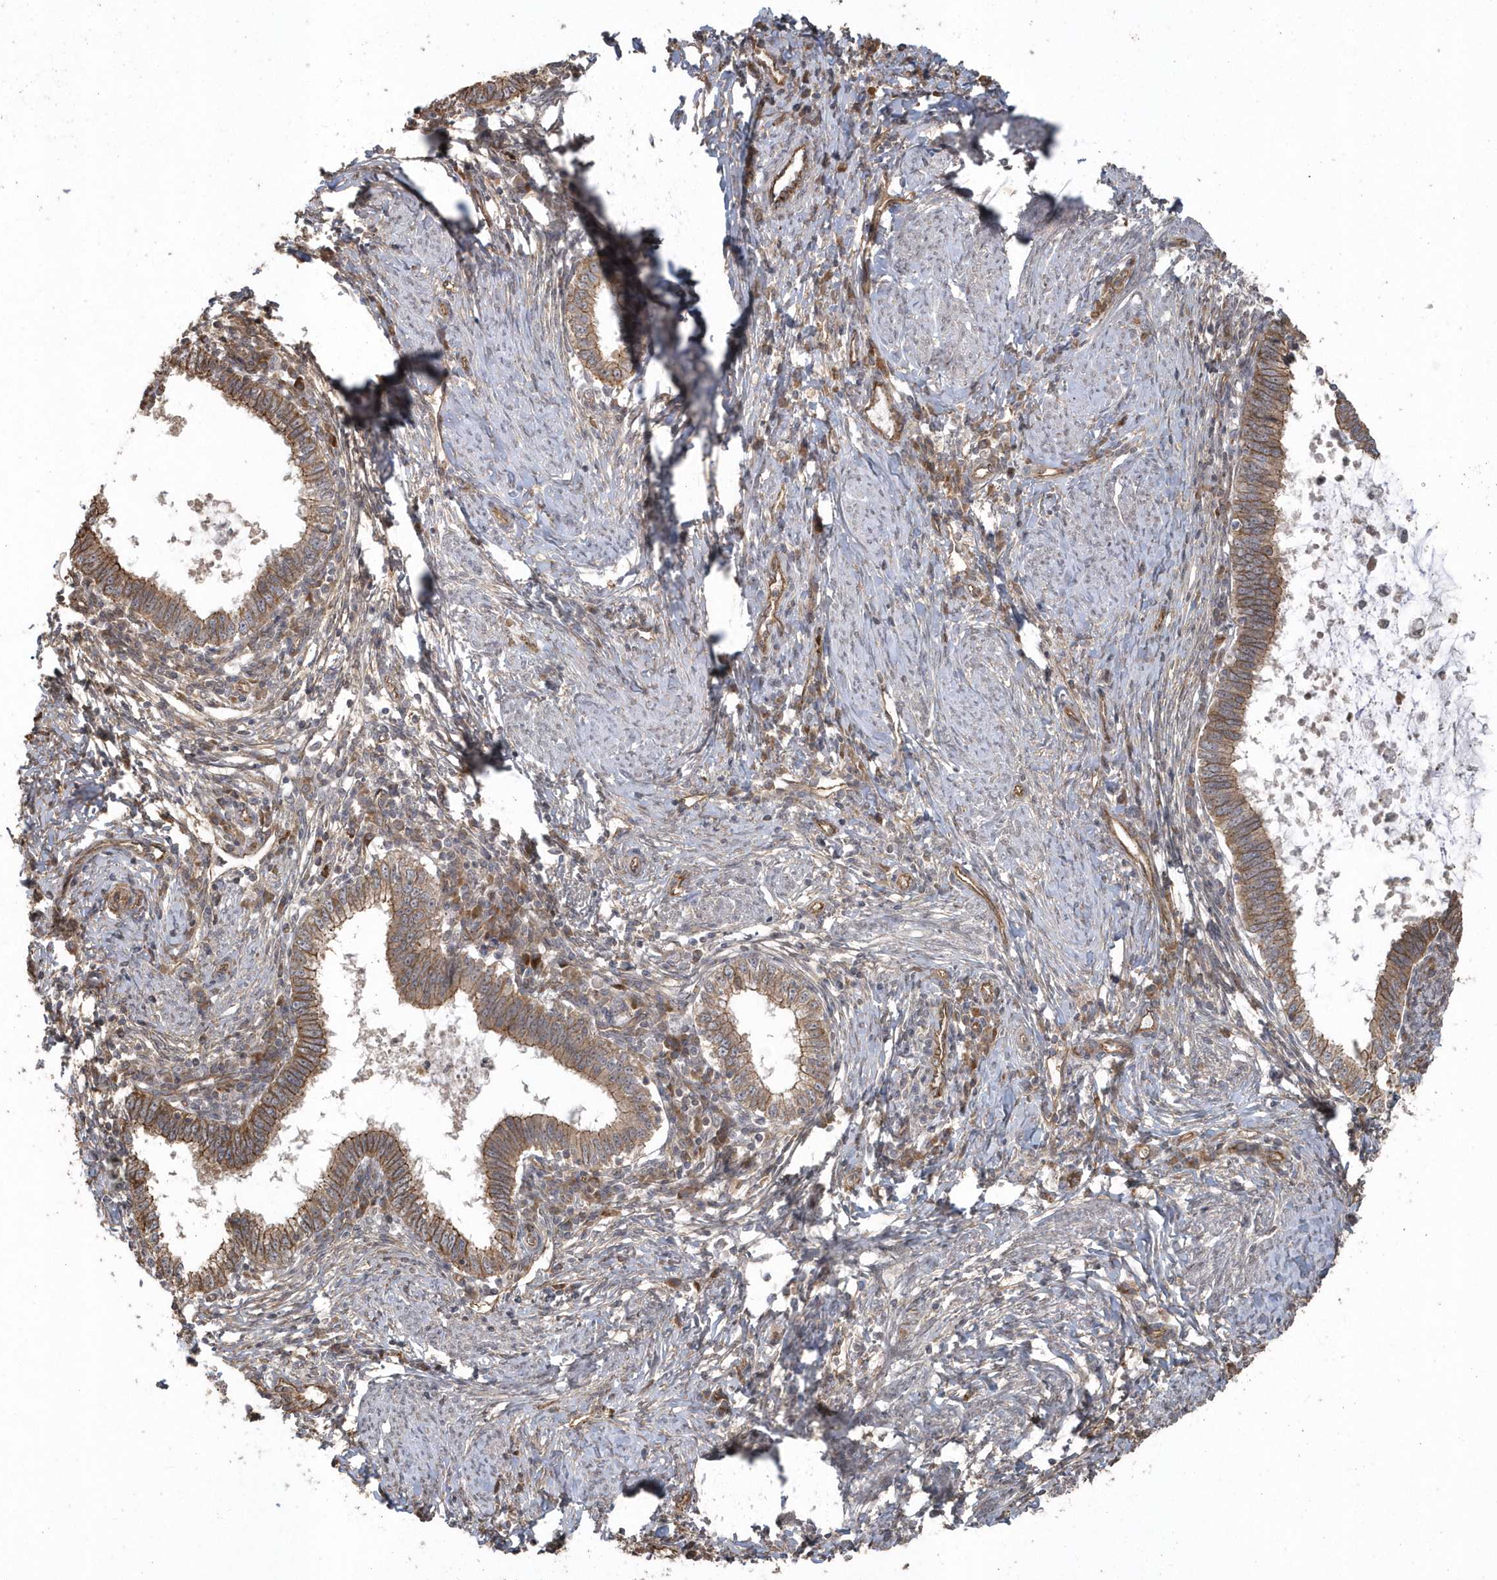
{"staining": {"intensity": "moderate", "quantity": ">75%", "location": "cytoplasmic/membranous"}, "tissue": "cervical cancer", "cell_type": "Tumor cells", "image_type": "cancer", "snomed": [{"axis": "morphology", "description": "Adenocarcinoma, NOS"}, {"axis": "topography", "description": "Cervix"}], "caption": "A high-resolution histopathology image shows IHC staining of cervical adenocarcinoma, which exhibits moderate cytoplasmic/membranous expression in approximately >75% of tumor cells.", "gene": "HERPUD1", "patient": {"sex": "female", "age": 36}}